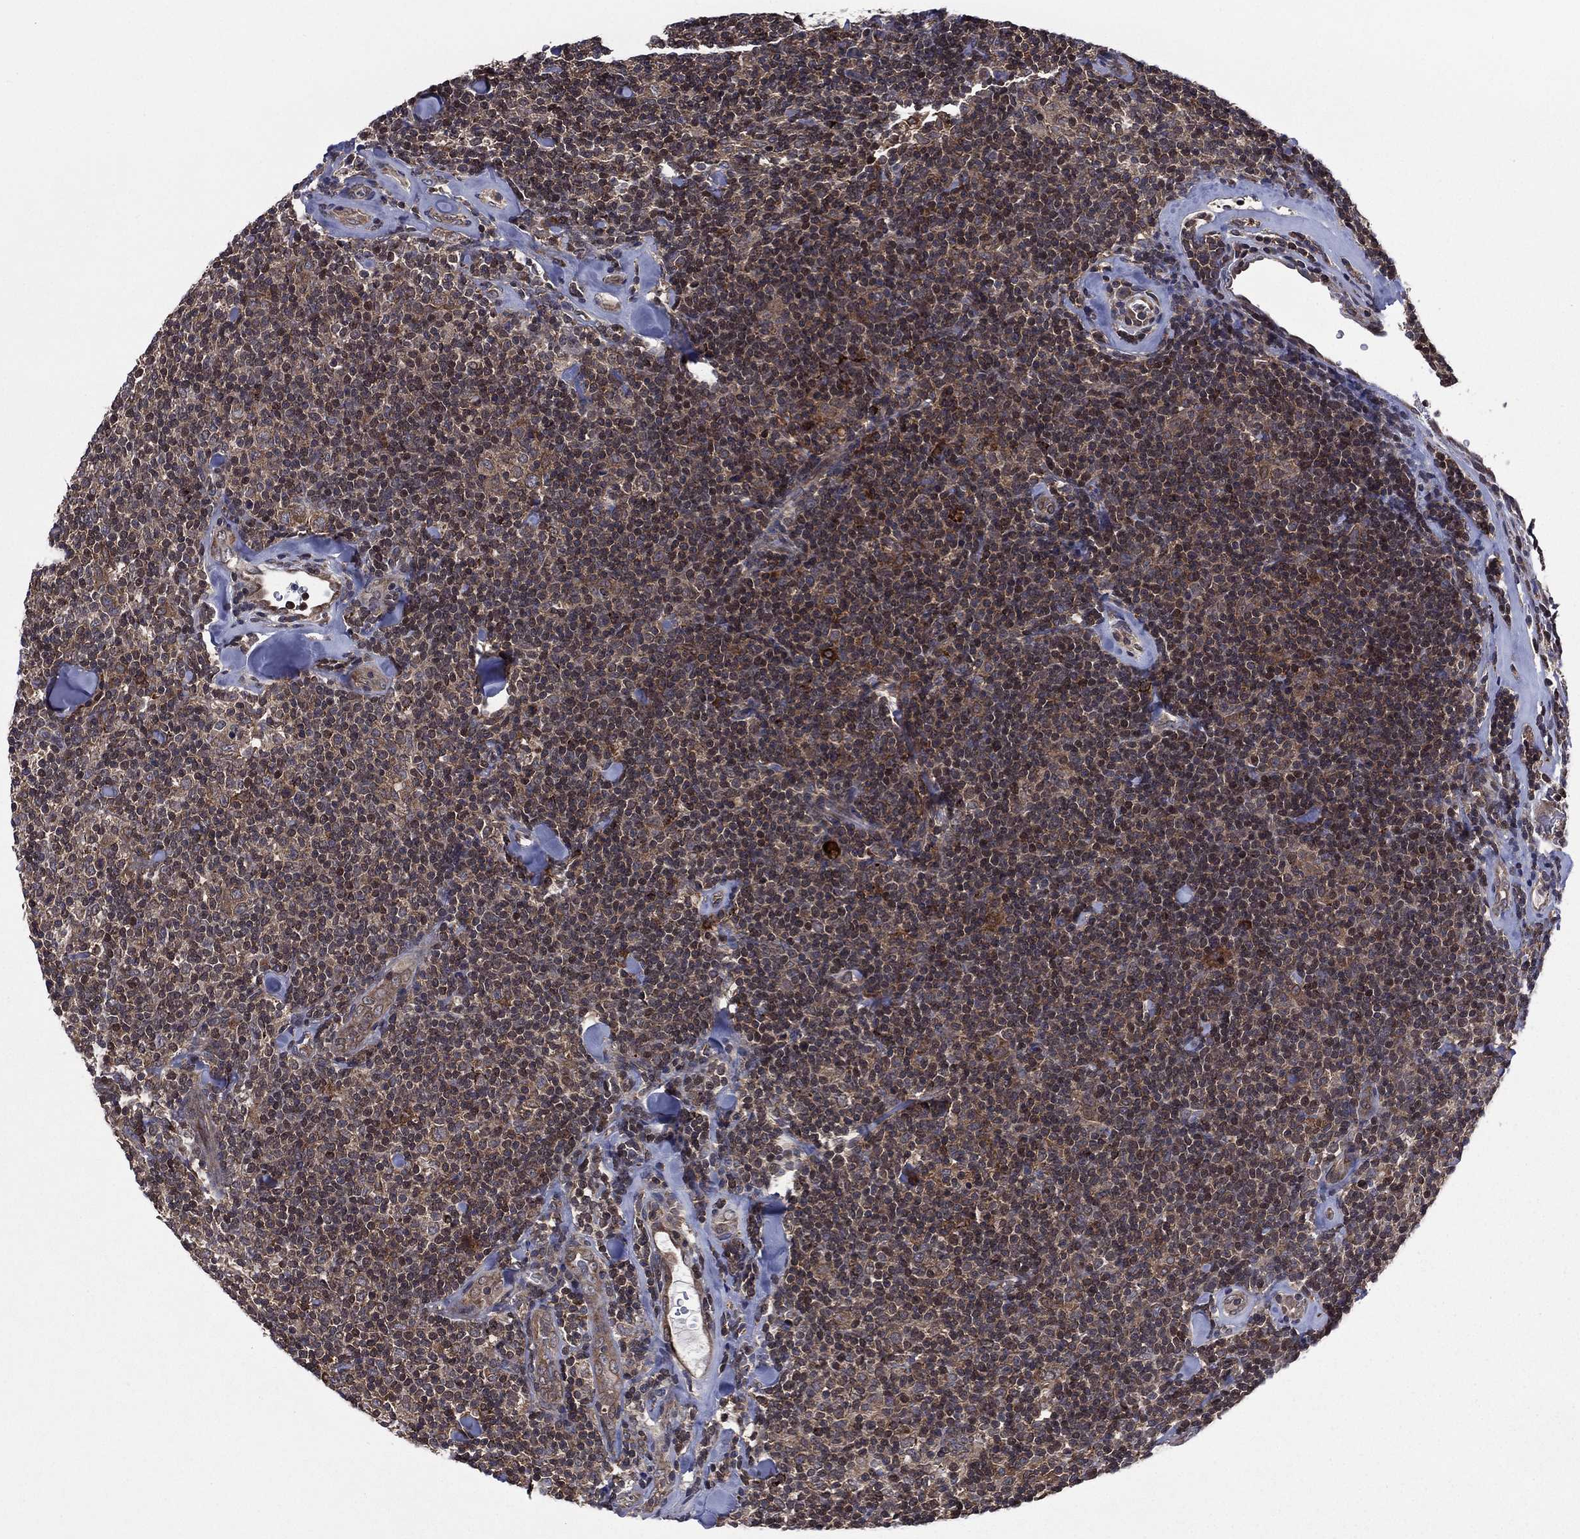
{"staining": {"intensity": "weak", "quantity": "<25%", "location": "cytoplasmic/membranous"}, "tissue": "lymphoma", "cell_type": "Tumor cells", "image_type": "cancer", "snomed": [{"axis": "morphology", "description": "Malignant lymphoma, non-Hodgkin's type, Low grade"}, {"axis": "topography", "description": "Lymph node"}], "caption": "Histopathology image shows no protein staining in tumor cells of lymphoma tissue. (DAB immunohistochemistry visualized using brightfield microscopy, high magnification).", "gene": "C2orf76", "patient": {"sex": "female", "age": 56}}